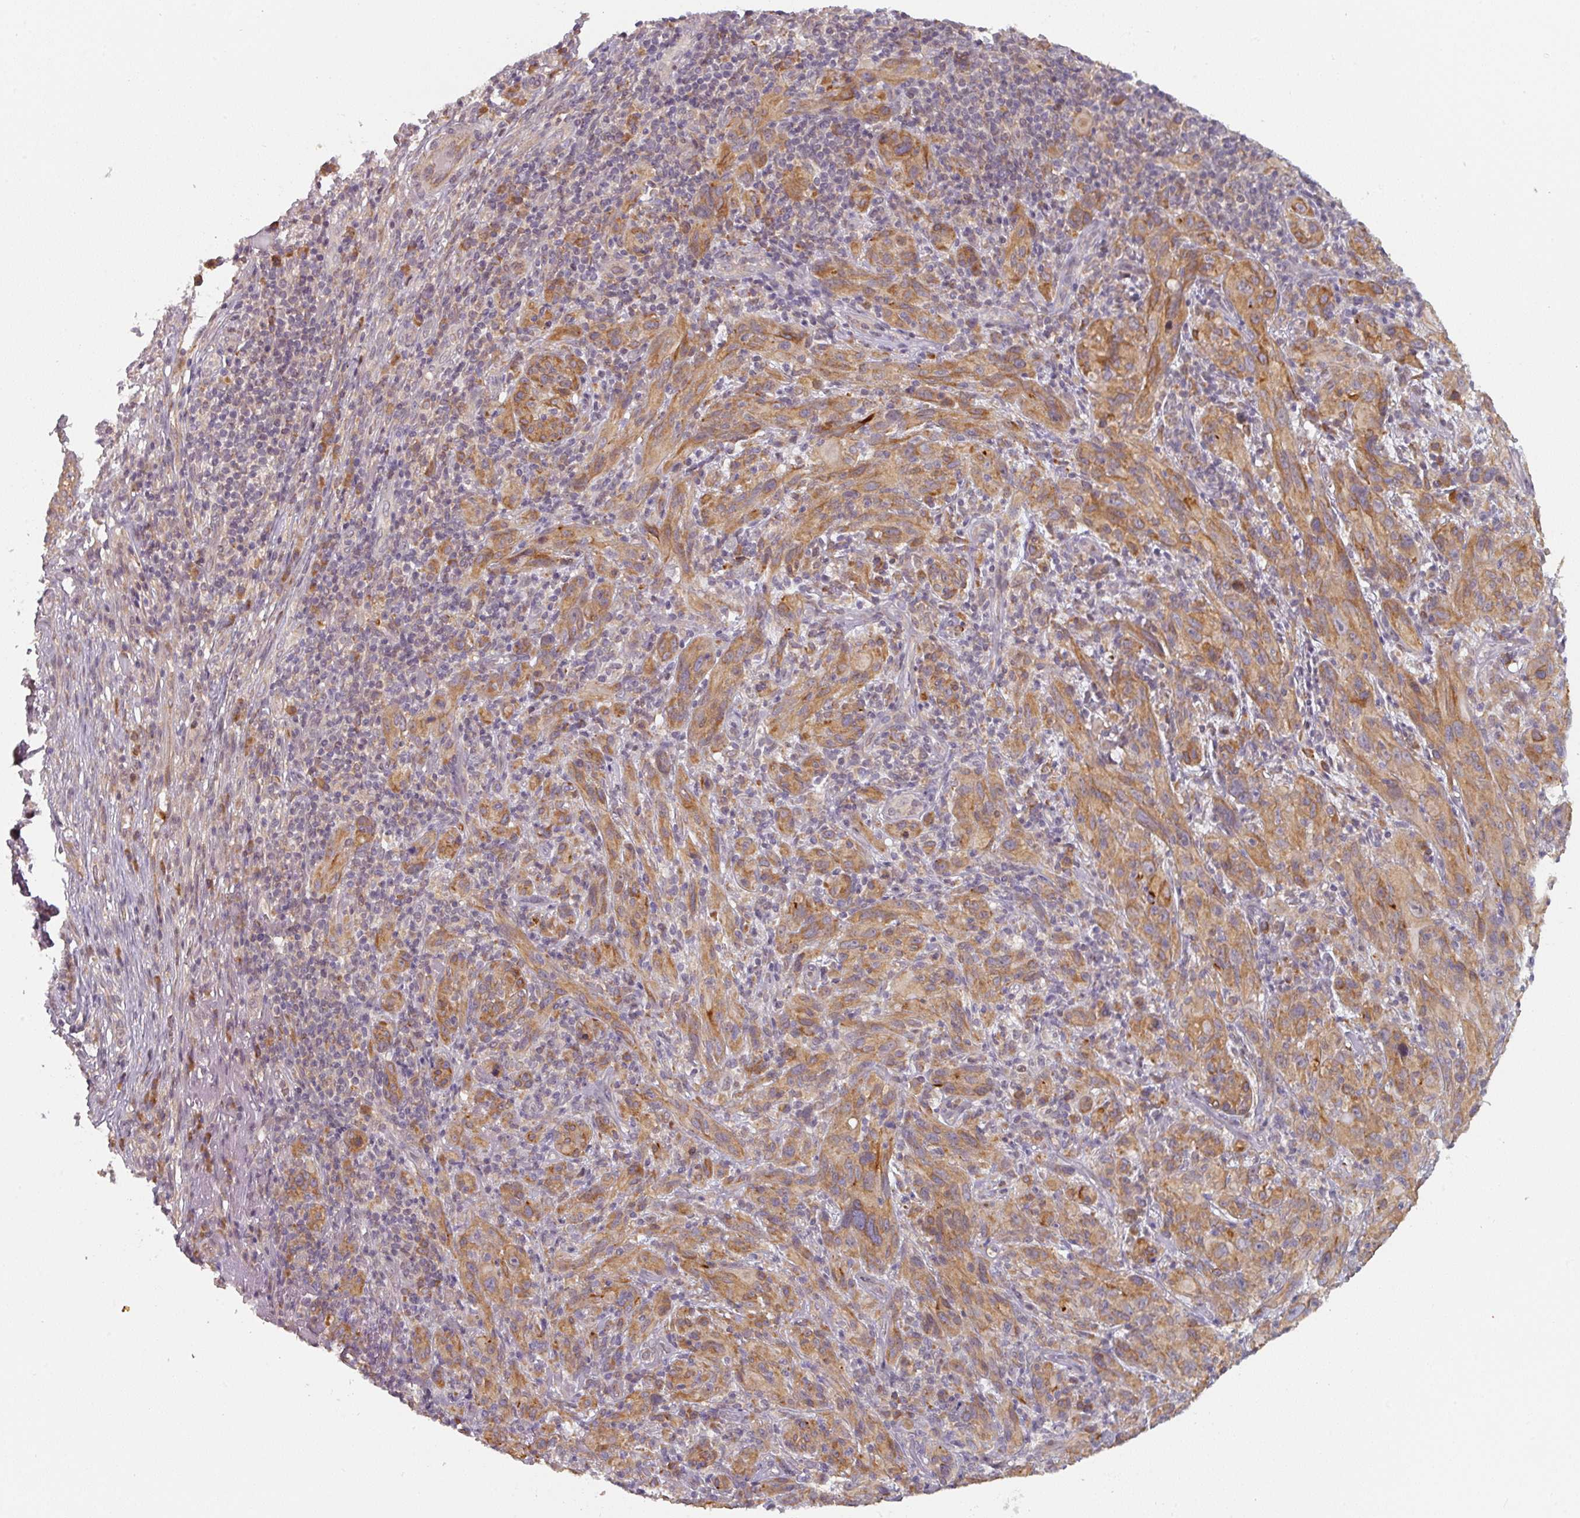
{"staining": {"intensity": "moderate", "quantity": ">75%", "location": "cytoplasmic/membranous"}, "tissue": "melanoma", "cell_type": "Tumor cells", "image_type": "cancer", "snomed": [{"axis": "morphology", "description": "Malignant melanoma, NOS"}, {"axis": "topography", "description": "Skin of head"}], "caption": "High-power microscopy captured an immunohistochemistry (IHC) micrograph of melanoma, revealing moderate cytoplasmic/membranous staining in approximately >75% of tumor cells.", "gene": "TAPT1", "patient": {"sex": "male", "age": 96}}